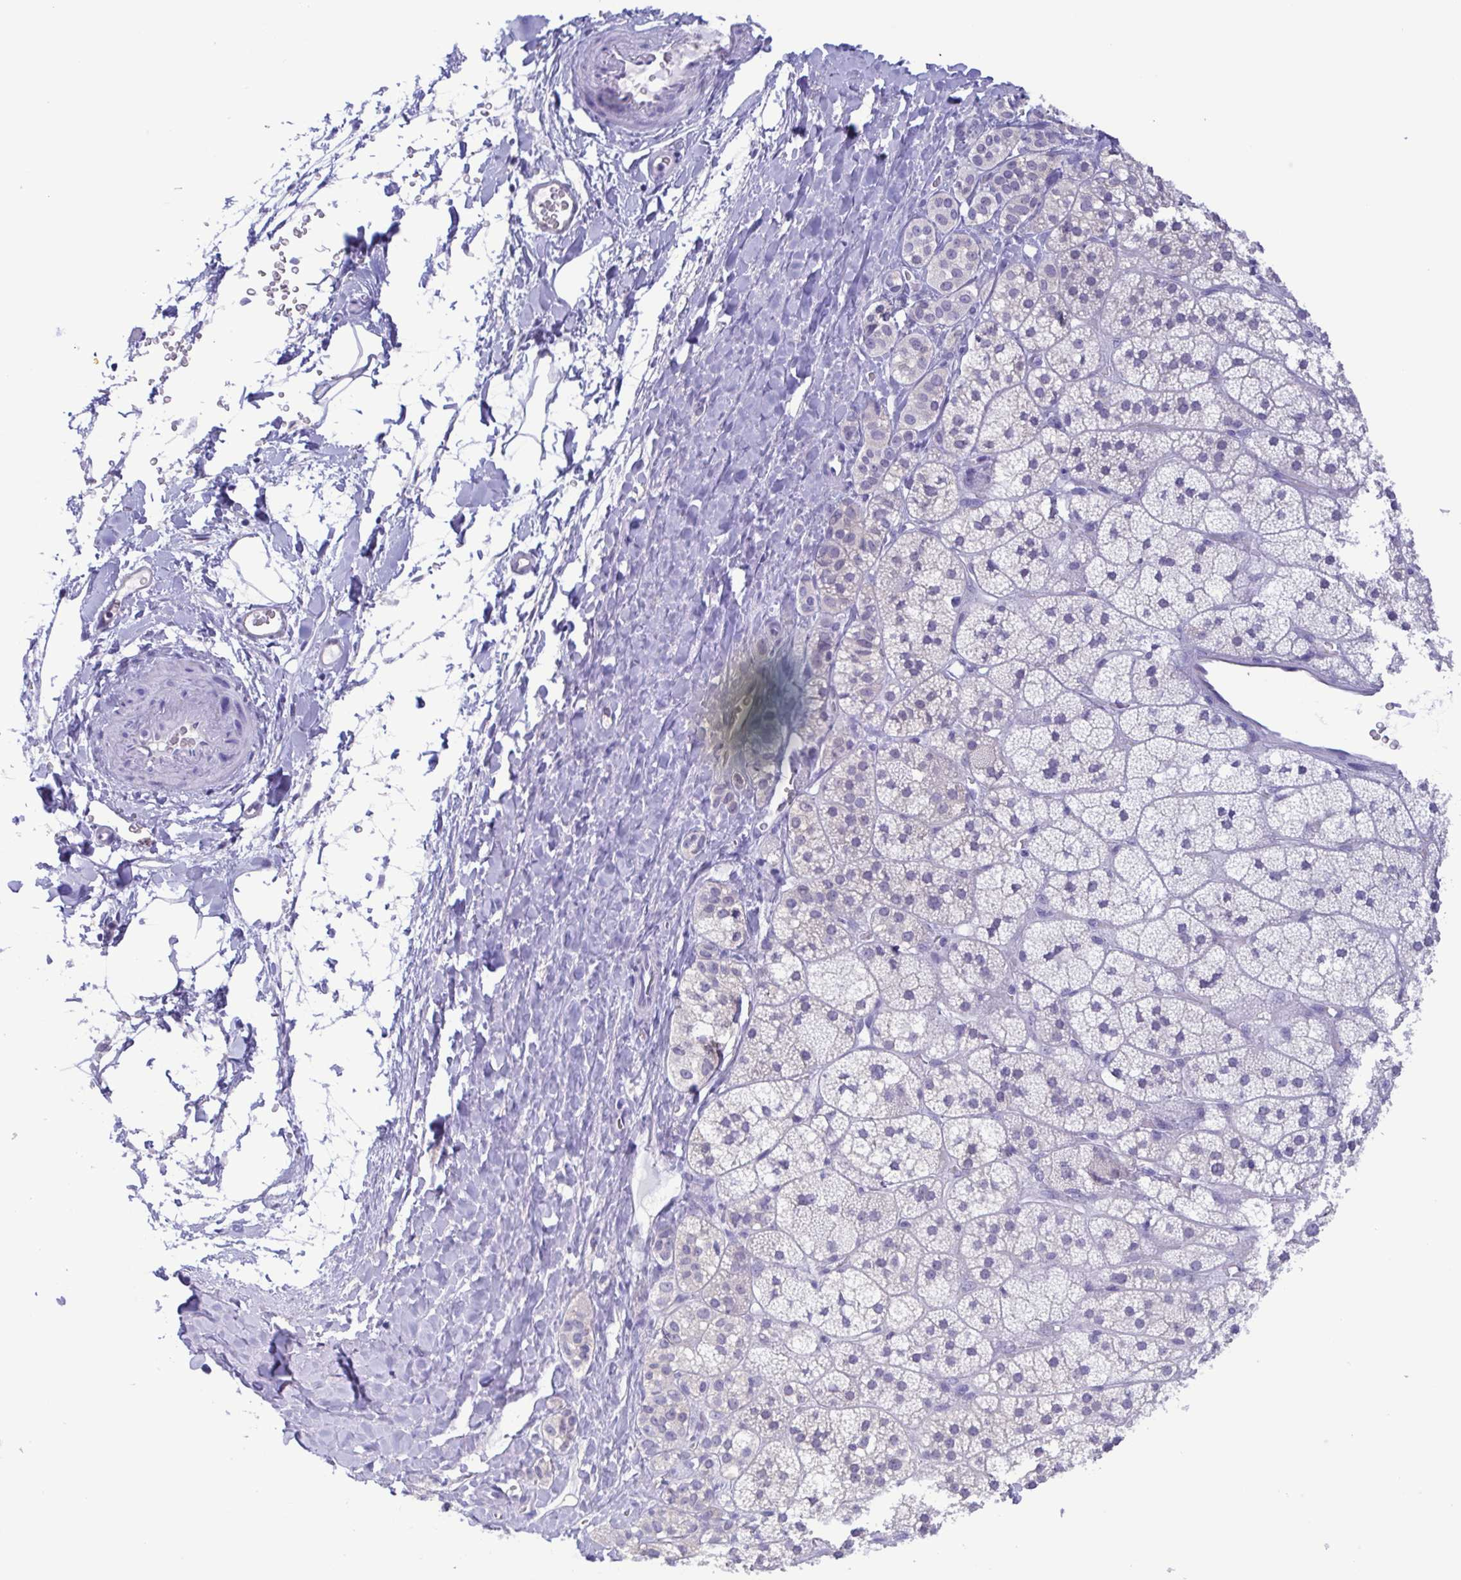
{"staining": {"intensity": "negative", "quantity": "none", "location": "none"}, "tissue": "adrenal gland", "cell_type": "Glandular cells", "image_type": "normal", "snomed": [{"axis": "morphology", "description": "Normal tissue, NOS"}, {"axis": "topography", "description": "Adrenal gland"}], "caption": "Immunohistochemical staining of normal human adrenal gland shows no significant expression in glandular cells. Nuclei are stained in blue.", "gene": "LDHC", "patient": {"sex": "male", "age": 57}}